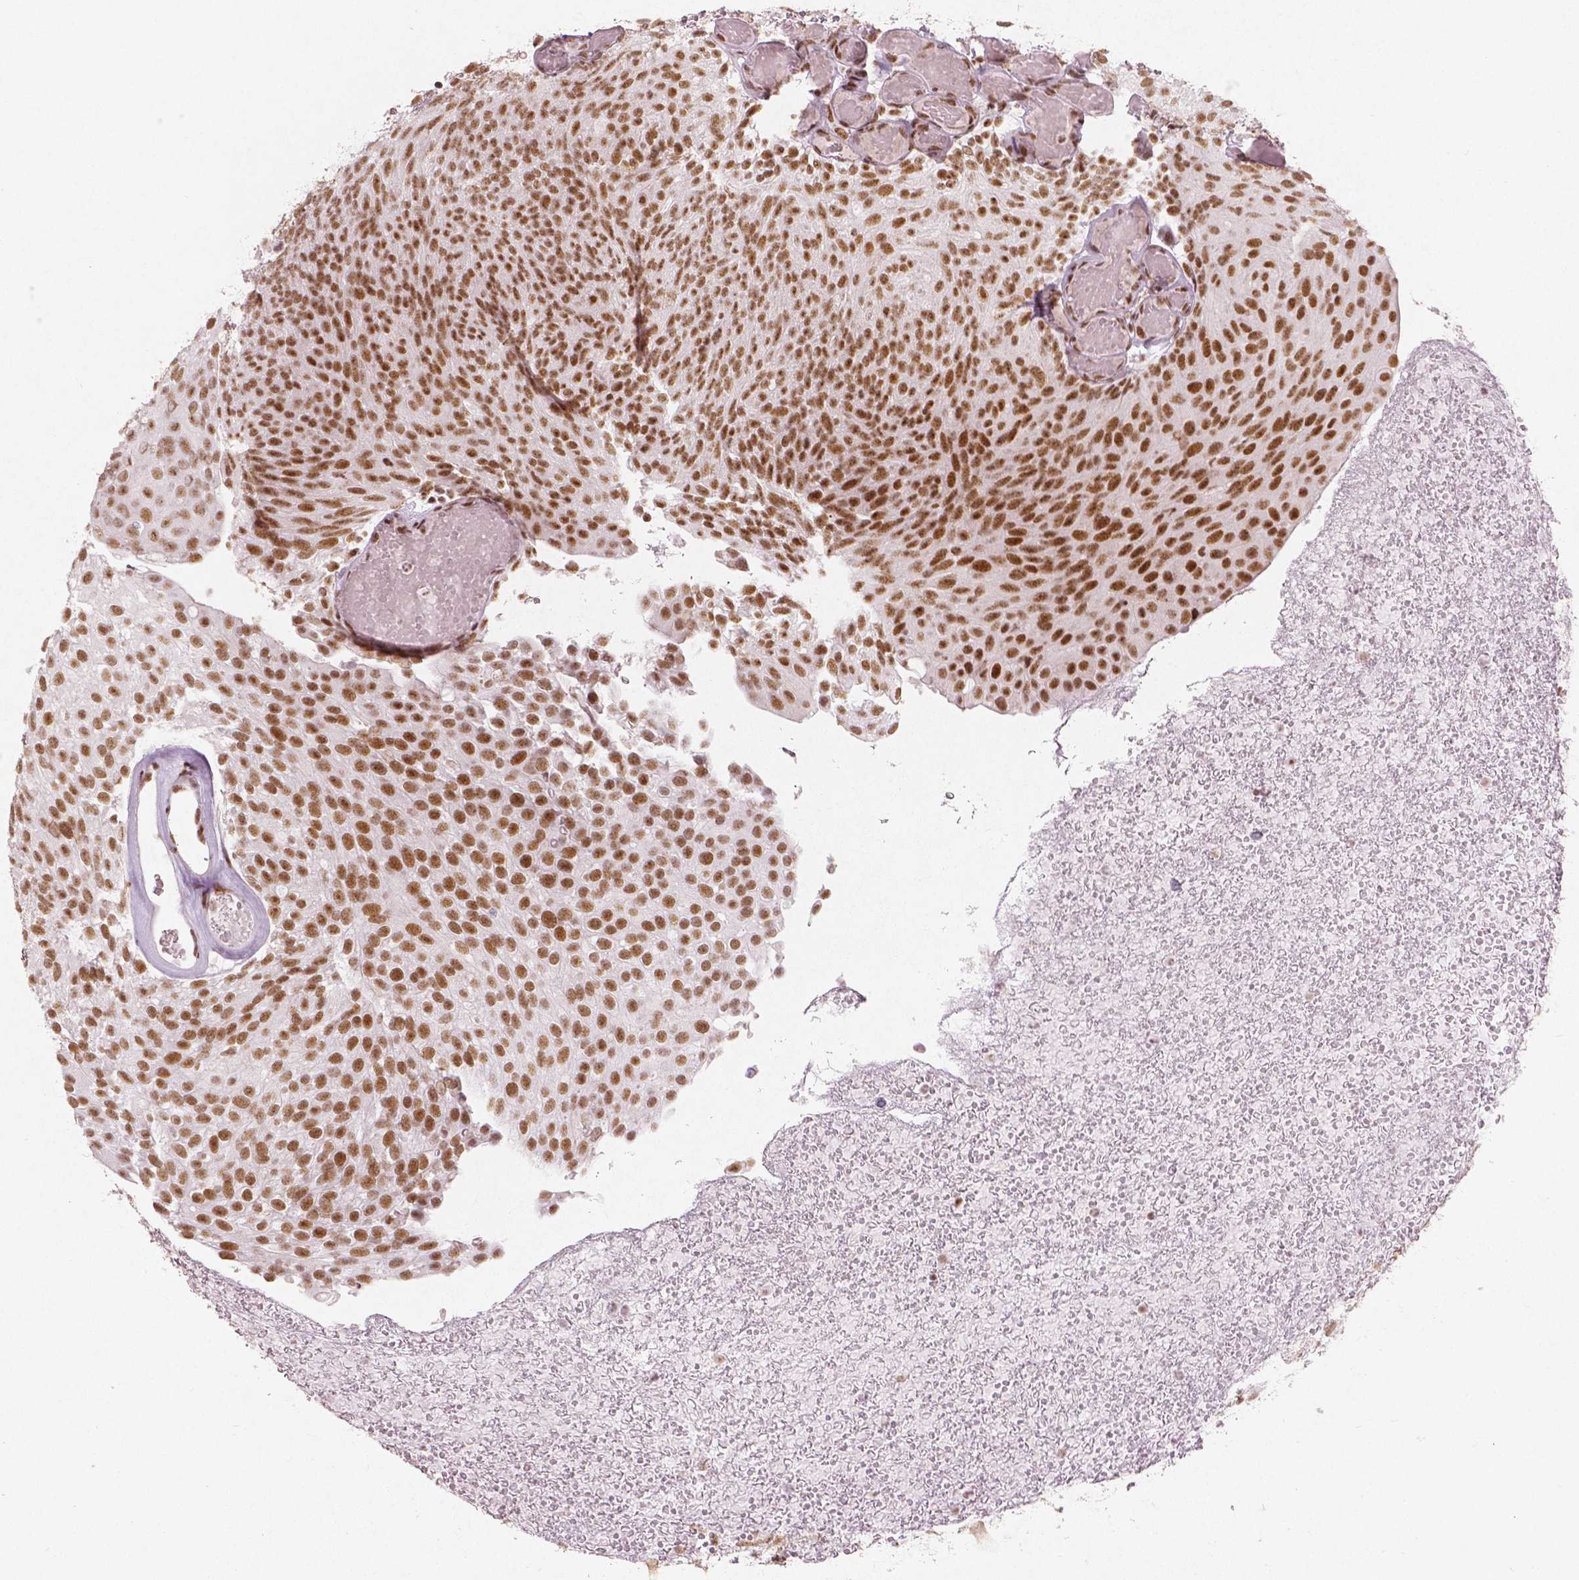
{"staining": {"intensity": "moderate", "quantity": ">75%", "location": "nuclear"}, "tissue": "urothelial cancer", "cell_type": "Tumor cells", "image_type": "cancer", "snomed": [{"axis": "morphology", "description": "Urothelial carcinoma, Low grade"}, {"axis": "topography", "description": "Urinary bladder"}], "caption": "Human urothelial cancer stained with a brown dye displays moderate nuclear positive positivity in about >75% of tumor cells.", "gene": "BRD4", "patient": {"sex": "male", "age": 78}}